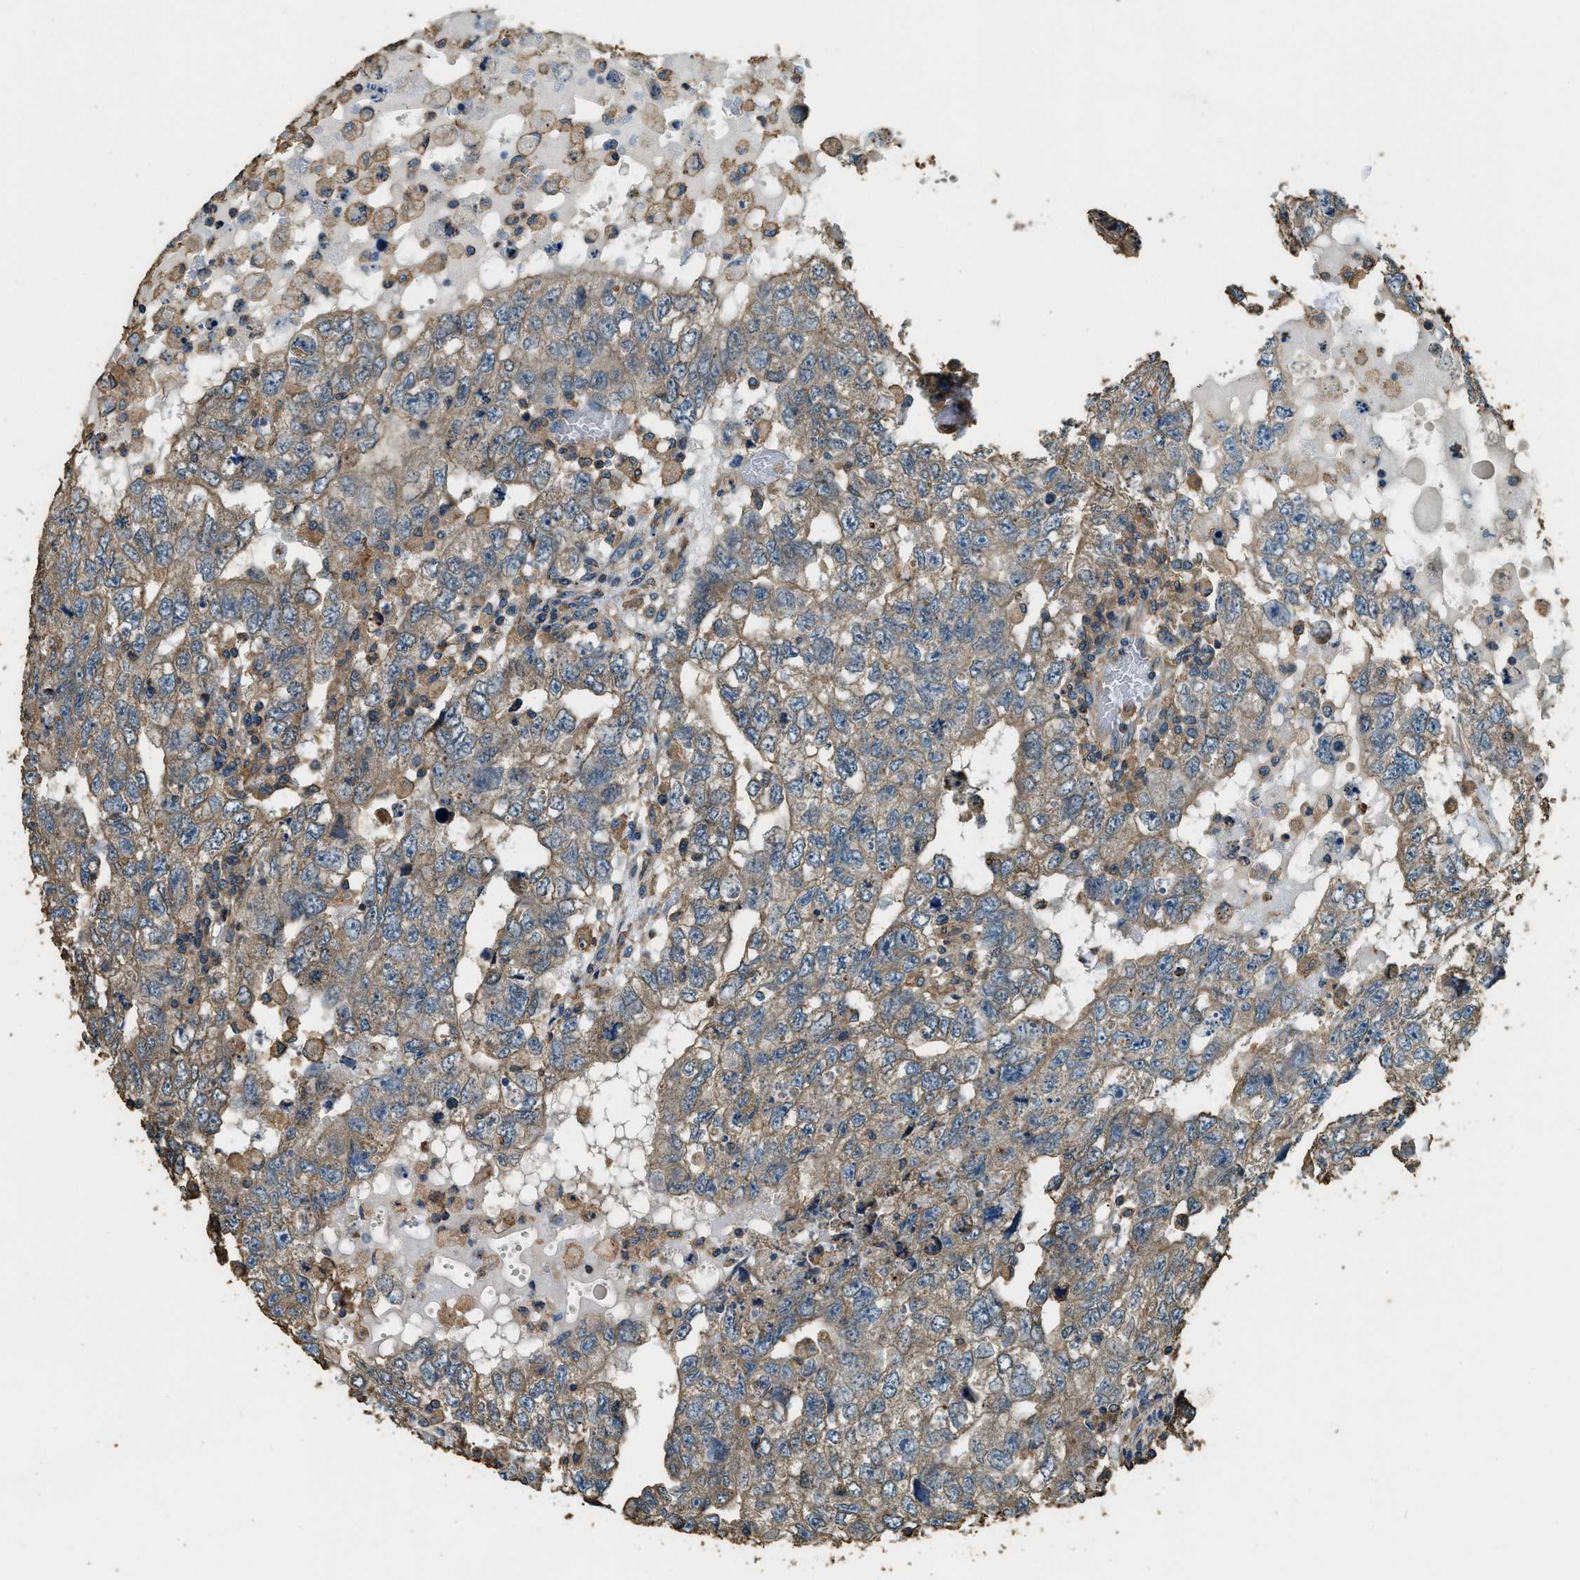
{"staining": {"intensity": "weak", "quantity": ">75%", "location": "cytoplasmic/membranous"}, "tissue": "testis cancer", "cell_type": "Tumor cells", "image_type": "cancer", "snomed": [{"axis": "morphology", "description": "Carcinoma, Embryonal, NOS"}, {"axis": "topography", "description": "Testis"}], "caption": "Human testis cancer stained for a protein (brown) displays weak cytoplasmic/membranous positive staining in about >75% of tumor cells.", "gene": "ERGIC1", "patient": {"sex": "male", "age": 36}}